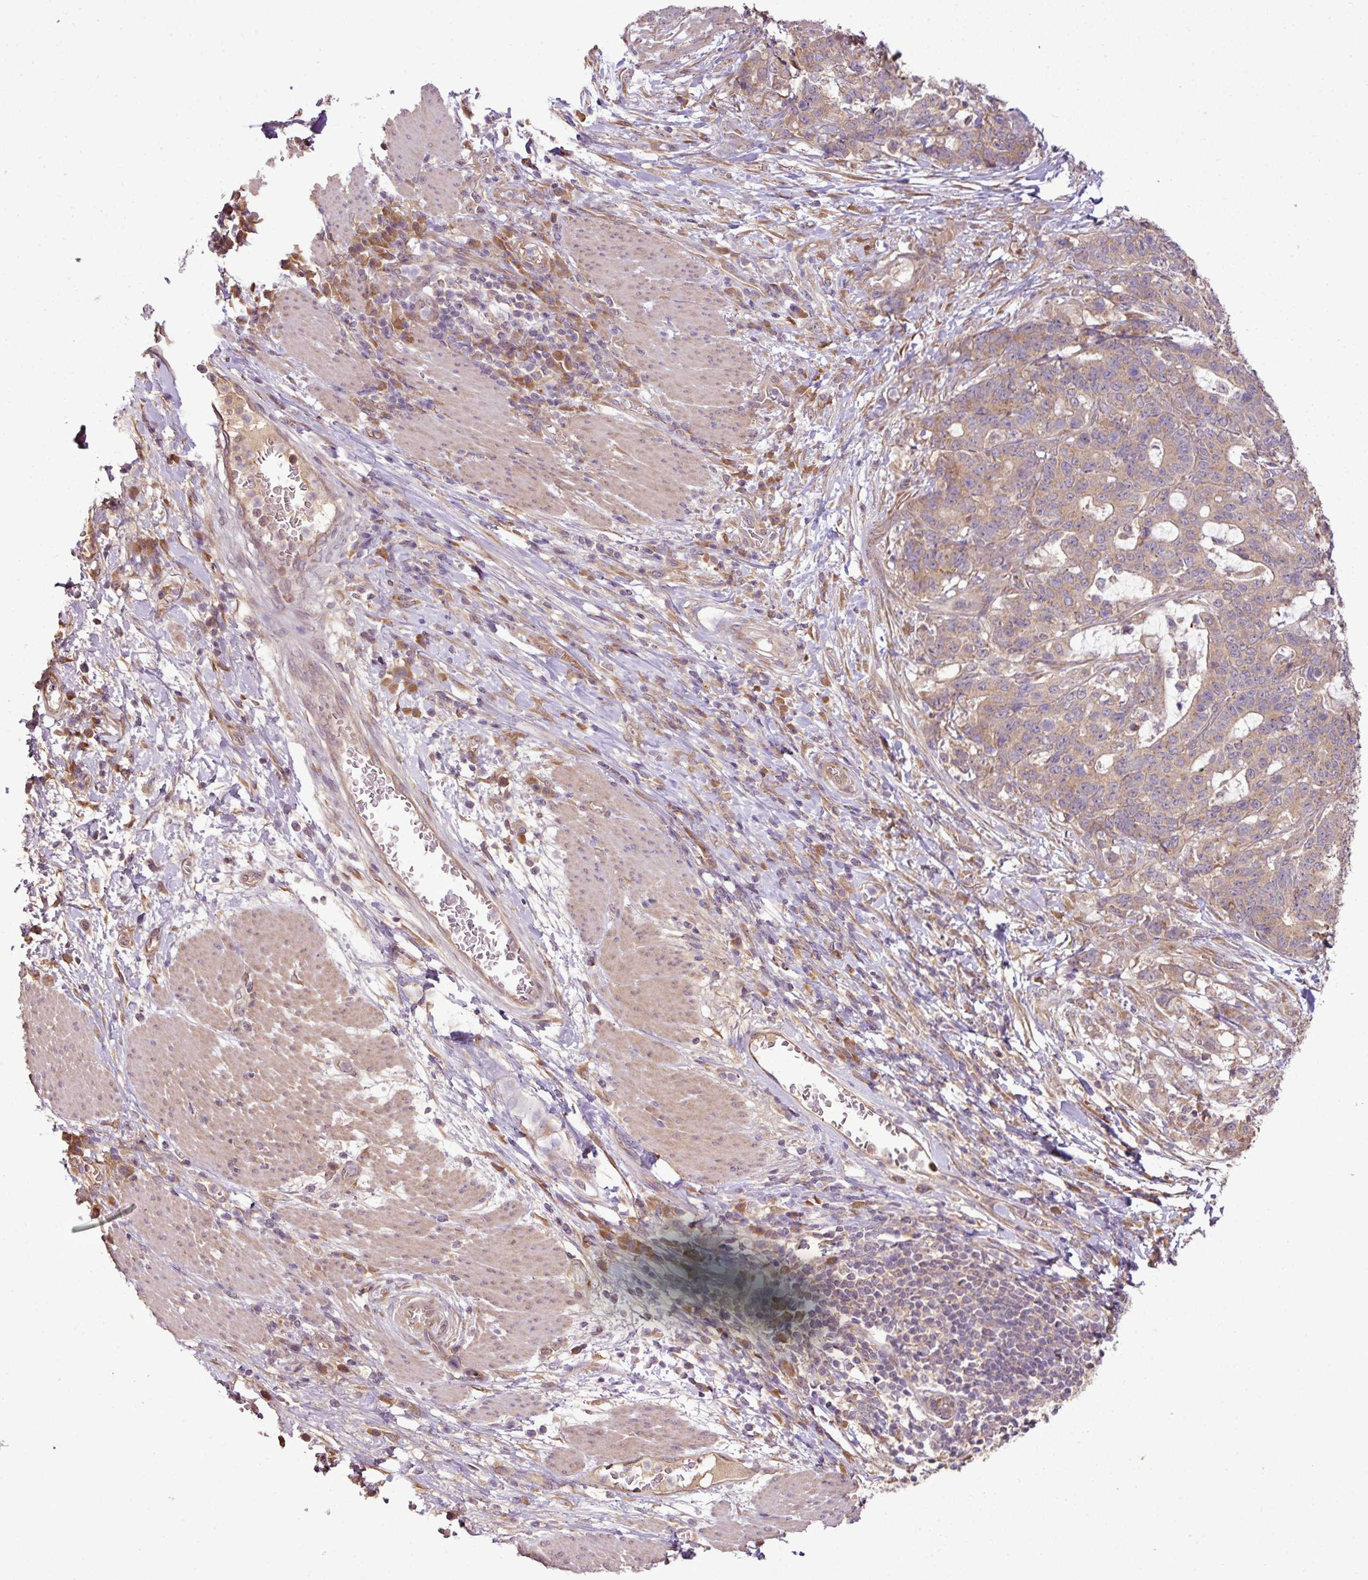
{"staining": {"intensity": "weak", "quantity": ">75%", "location": "cytoplasmic/membranous"}, "tissue": "stomach cancer", "cell_type": "Tumor cells", "image_type": "cancer", "snomed": [{"axis": "morphology", "description": "Normal tissue, NOS"}, {"axis": "morphology", "description": "Adenocarcinoma, NOS"}, {"axis": "topography", "description": "Stomach"}], "caption": "Weak cytoplasmic/membranous protein expression is seen in approximately >75% of tumor cells in stomach cancer (adenocarcinoma).", "gene": "DNAAF4", "patient": {"sex": "female", "age": 64}}